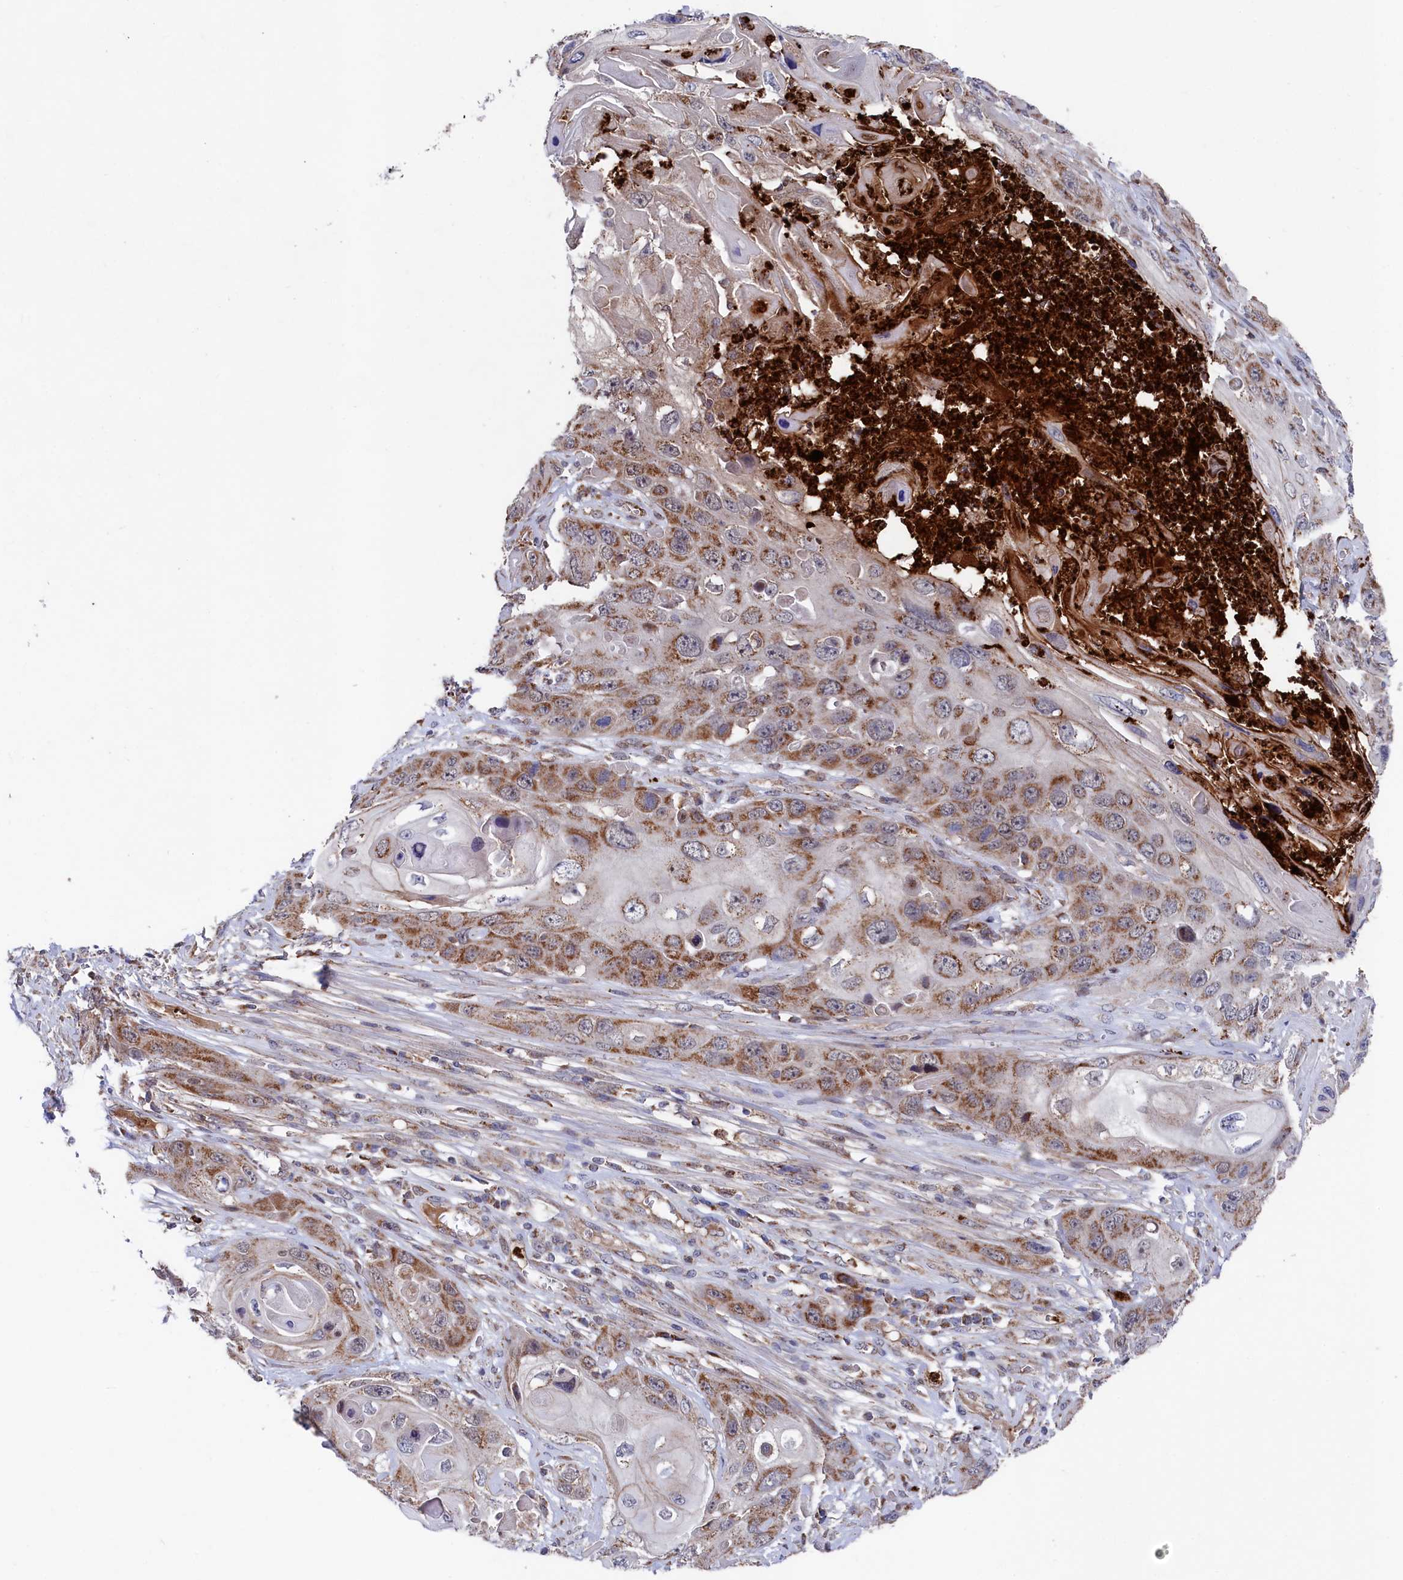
{"staining": {"intensity": "moderate", "quantity": ">75%", "location": "cytoplasmic/membranous"}, "tissue": "skin cancer", "cell_type": "Tumor cells", "image_type": "cancer", "snomed": [{"axis": "morphology", "description": "Squamous cell carcinoma, NOS"}, {"axis": "topography", "description": "Skin"}], "caption": "Skin cancer (squamous cell carcinoma) was stained to show a protein in brown. There is medium levels of moderate cytoplasmic/membranous expression in about >75% of tumor cells.", "gene": "CHCHD1", "patient": {"sex": "male", "age": 55}}